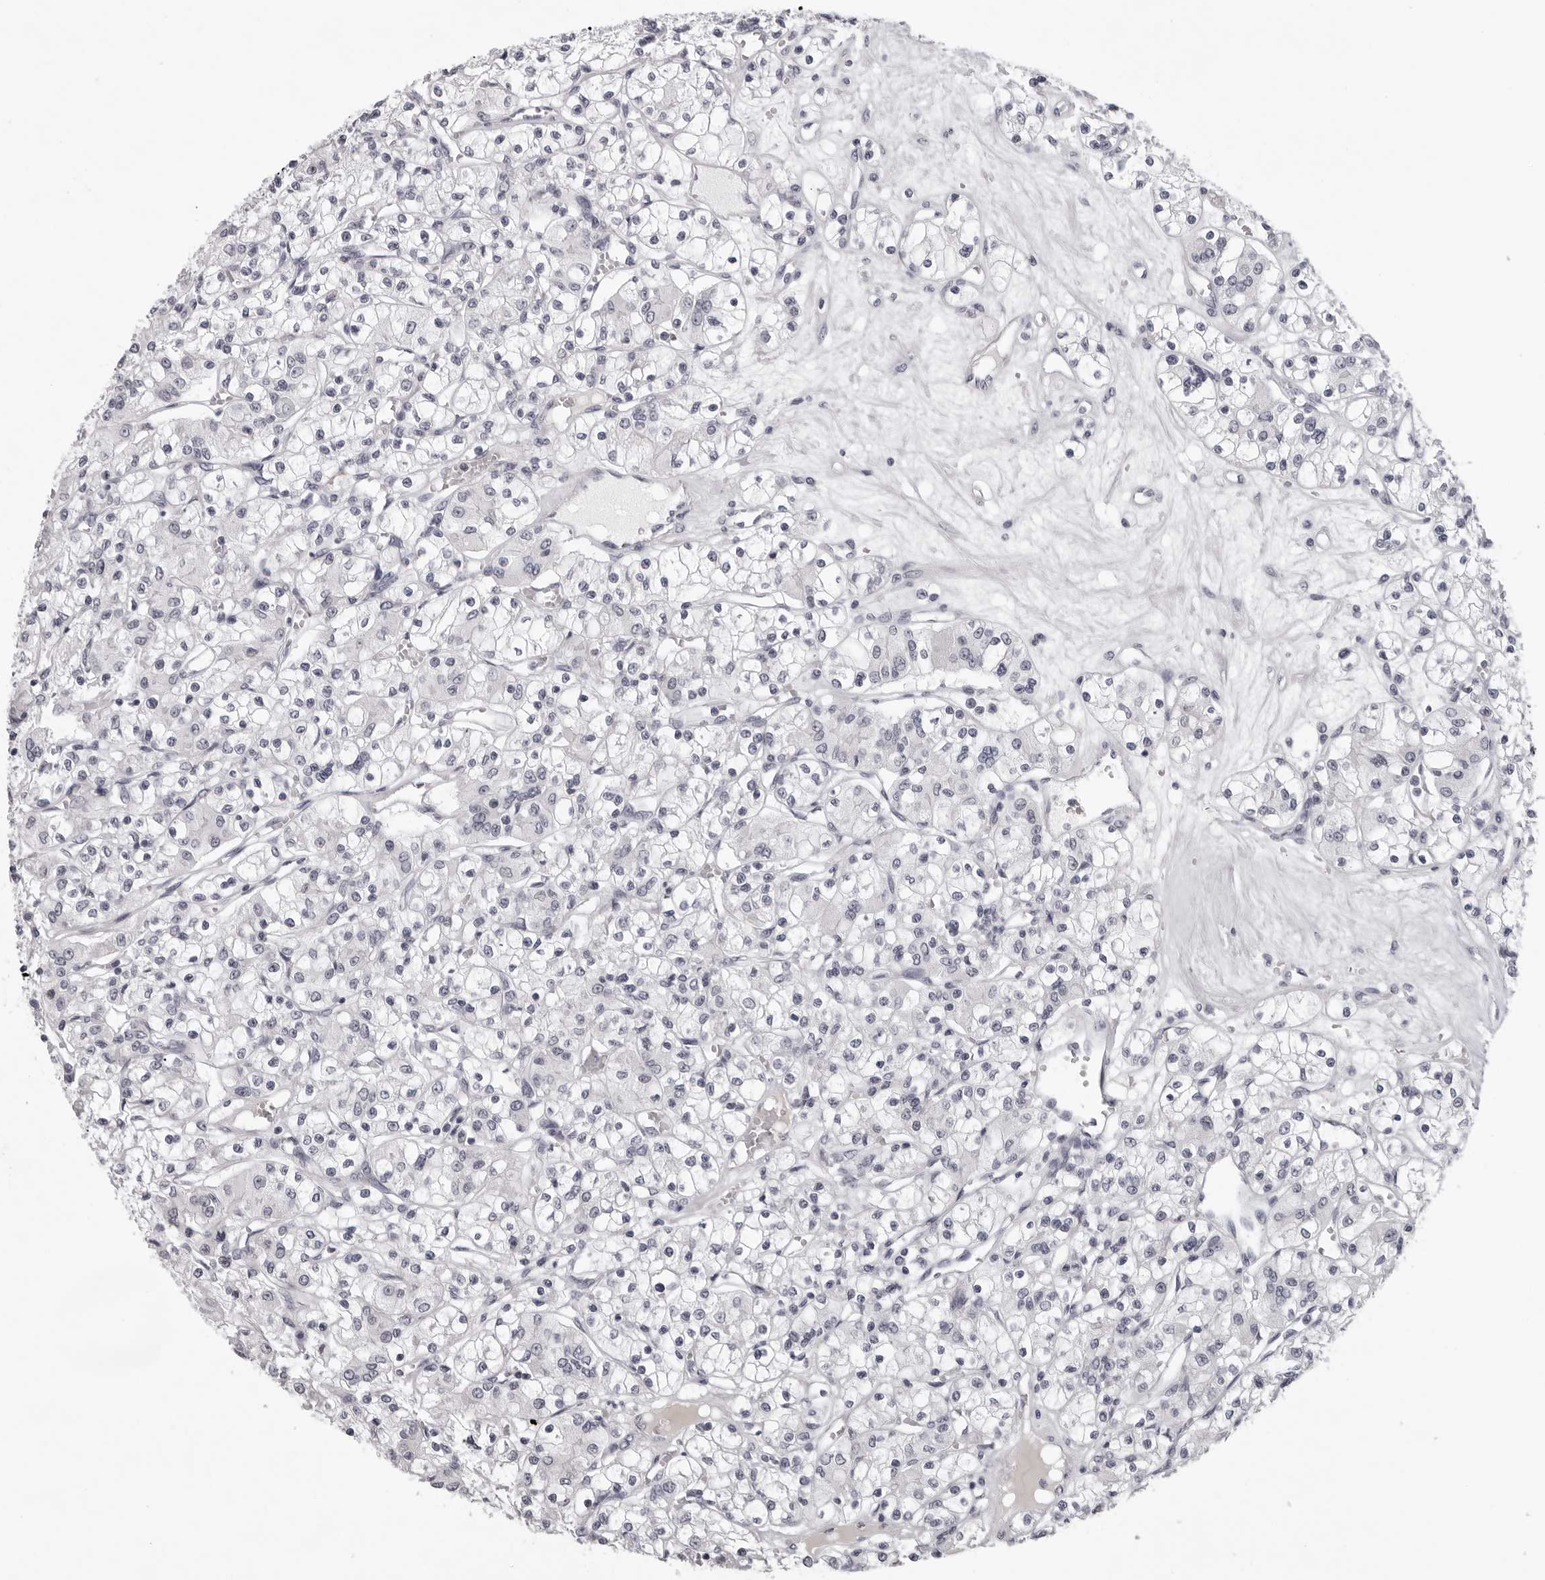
{"staining": {"intensity": "negative", "quantity": "none", "location": "none"}, "tissue": "renal cancer", "cell_type": "Tumor cells", "image_type": "cancer", "snomed": [{"axis": "morphology", "description": "Adenocarcinoma, NOS"}, {"axis": "topography", "description": "Kidney"}], "caption": "There is no significant staining in tumor cells of renal cancer (adenocarcinoma).", "gene": "EXOSC10", "patient": {"sex": "female", "age": 59}}